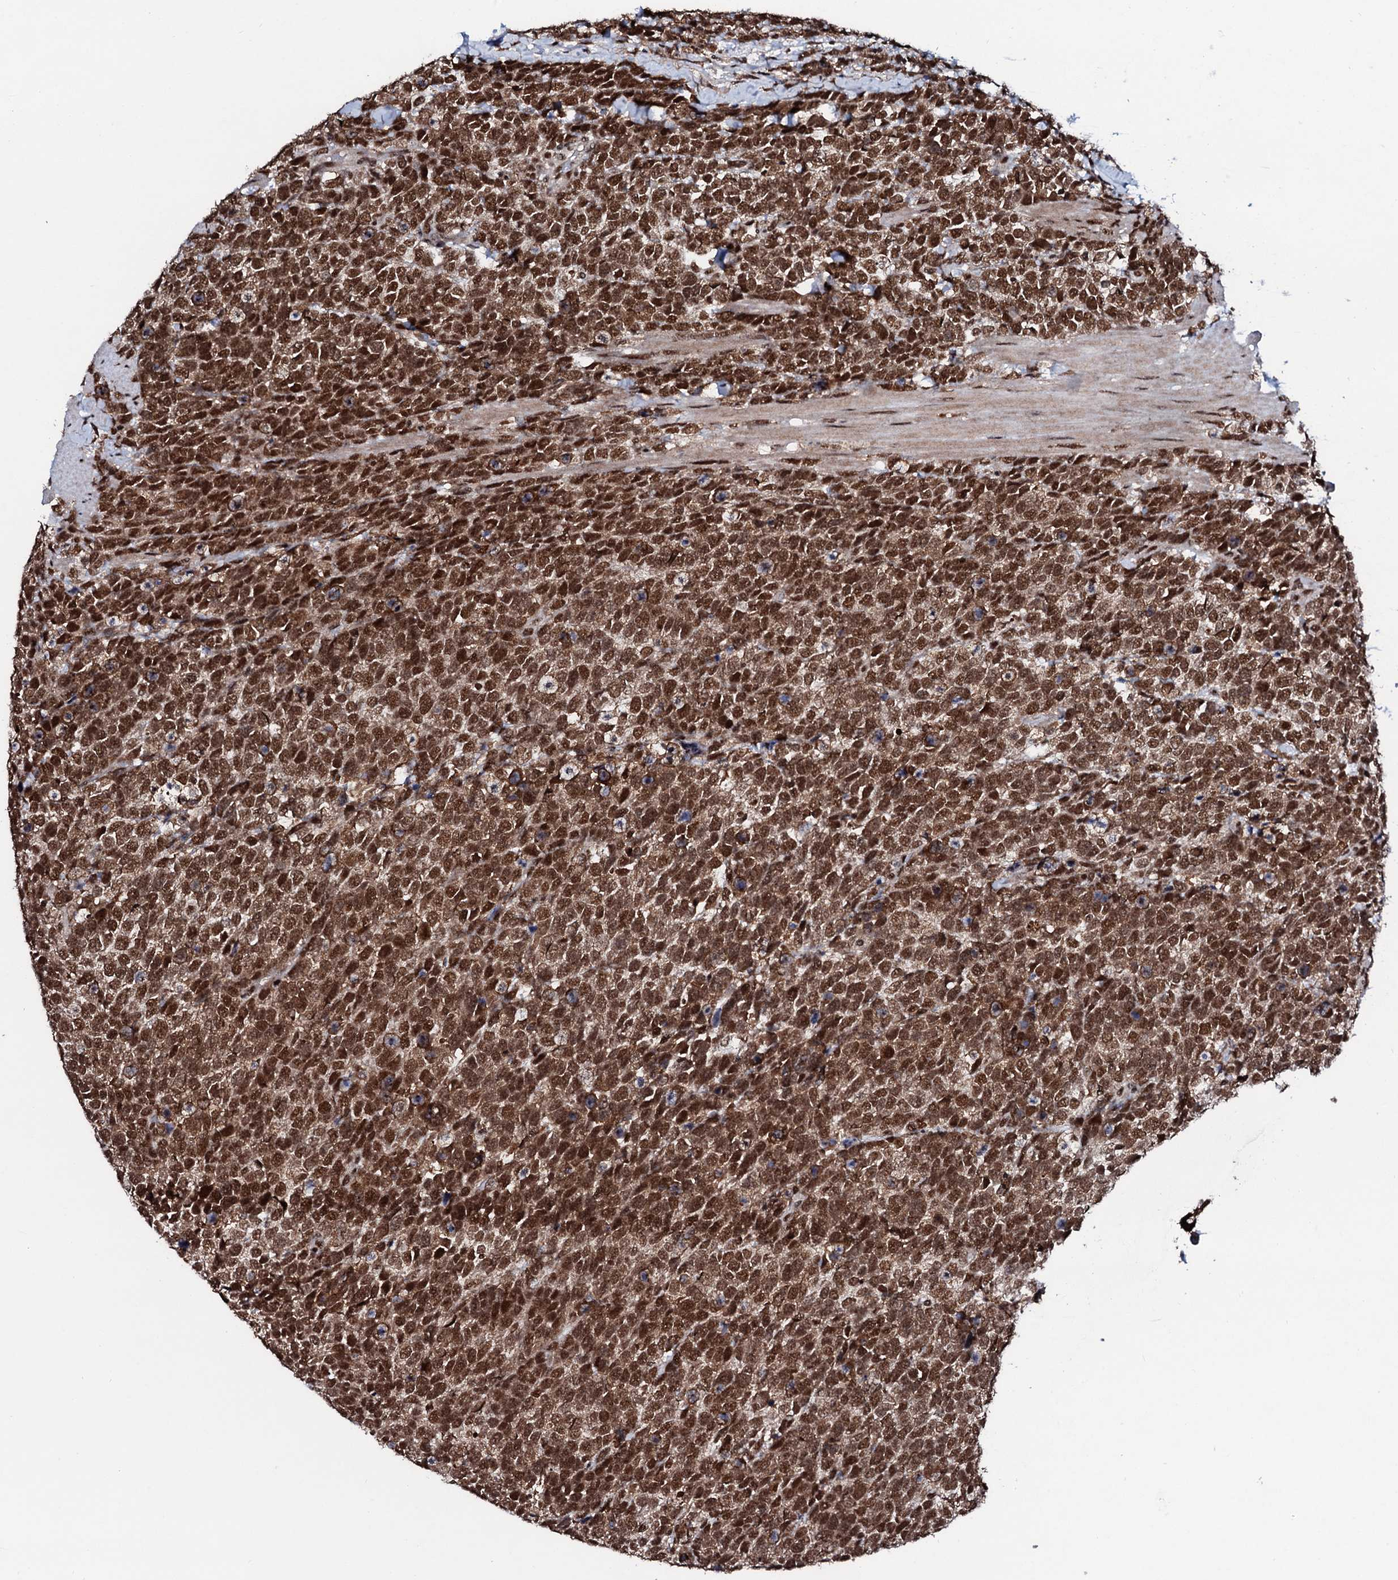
{"staining": {"intensity": "strong", "quantity": ">75%", "location": "nuclear"}, "tissue": "urothelial cancer", "cell_type": "Tumor cells", "image_type": "cancer", "snomed": [{"axis": "morphology", "description": "Urothelial carcinoma, High grade"}, {"axis": "topography", "description": "Urinary bladder"}], "caption": "The histopathology image demonstrates staining of high-grade urothelial carcinoma, revealing strong nuclear protein positivity (brown color) within tumor cells. (Brightfield microscopy of DAB IHC at high magnification).", "gene": "PRPF18", "patient": {"sex": "female", "age": 82}}